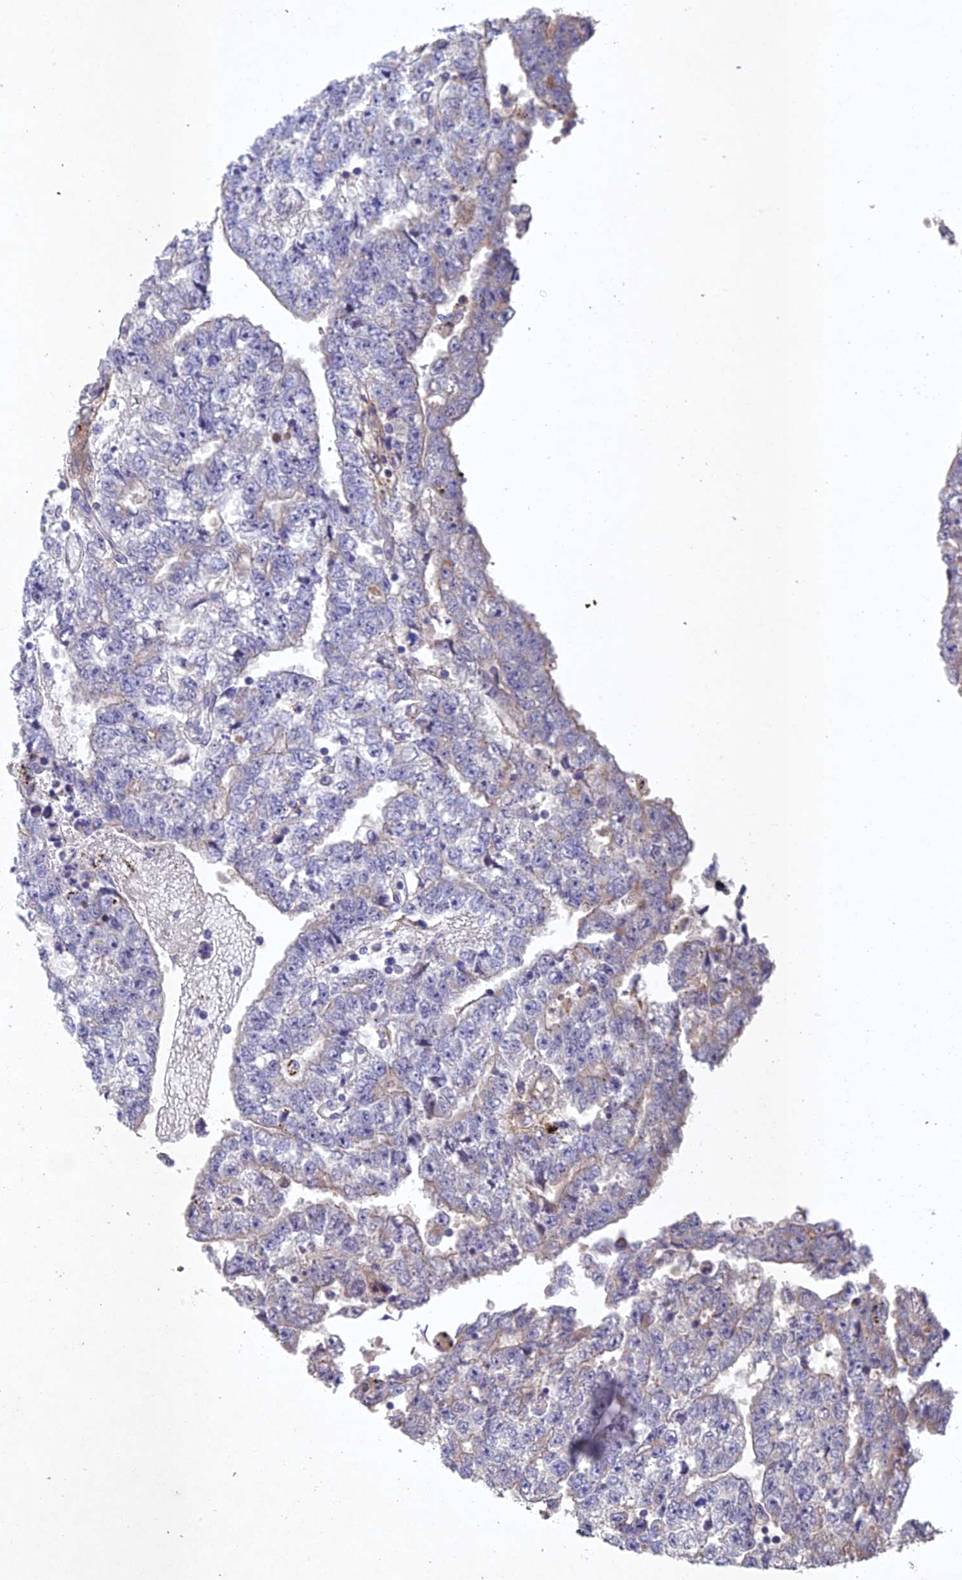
{"staining": {"intensity": "weak", "quantity": "<25%", "location": "cytoplasmic/membranous"}, "tissue": "testis cancer", "cell_type": "Tumor cells", "image_type": "cancer", "snomed": [{"axis": "morphology", "description": "Carcinoma, Embryonal, NOS"}, {"axis": "topography", "description": "Testis"}], "caption": "High magnification brightfield microscopy of testis cancer stained with DAB (3,3'-diaminobenzidine) (brown) and counterstained with hematoxylin (blue): tumor cells show no significant positivity.", "gene": "NSMCE1", "patient": {"sex": "male", "age": 25}}